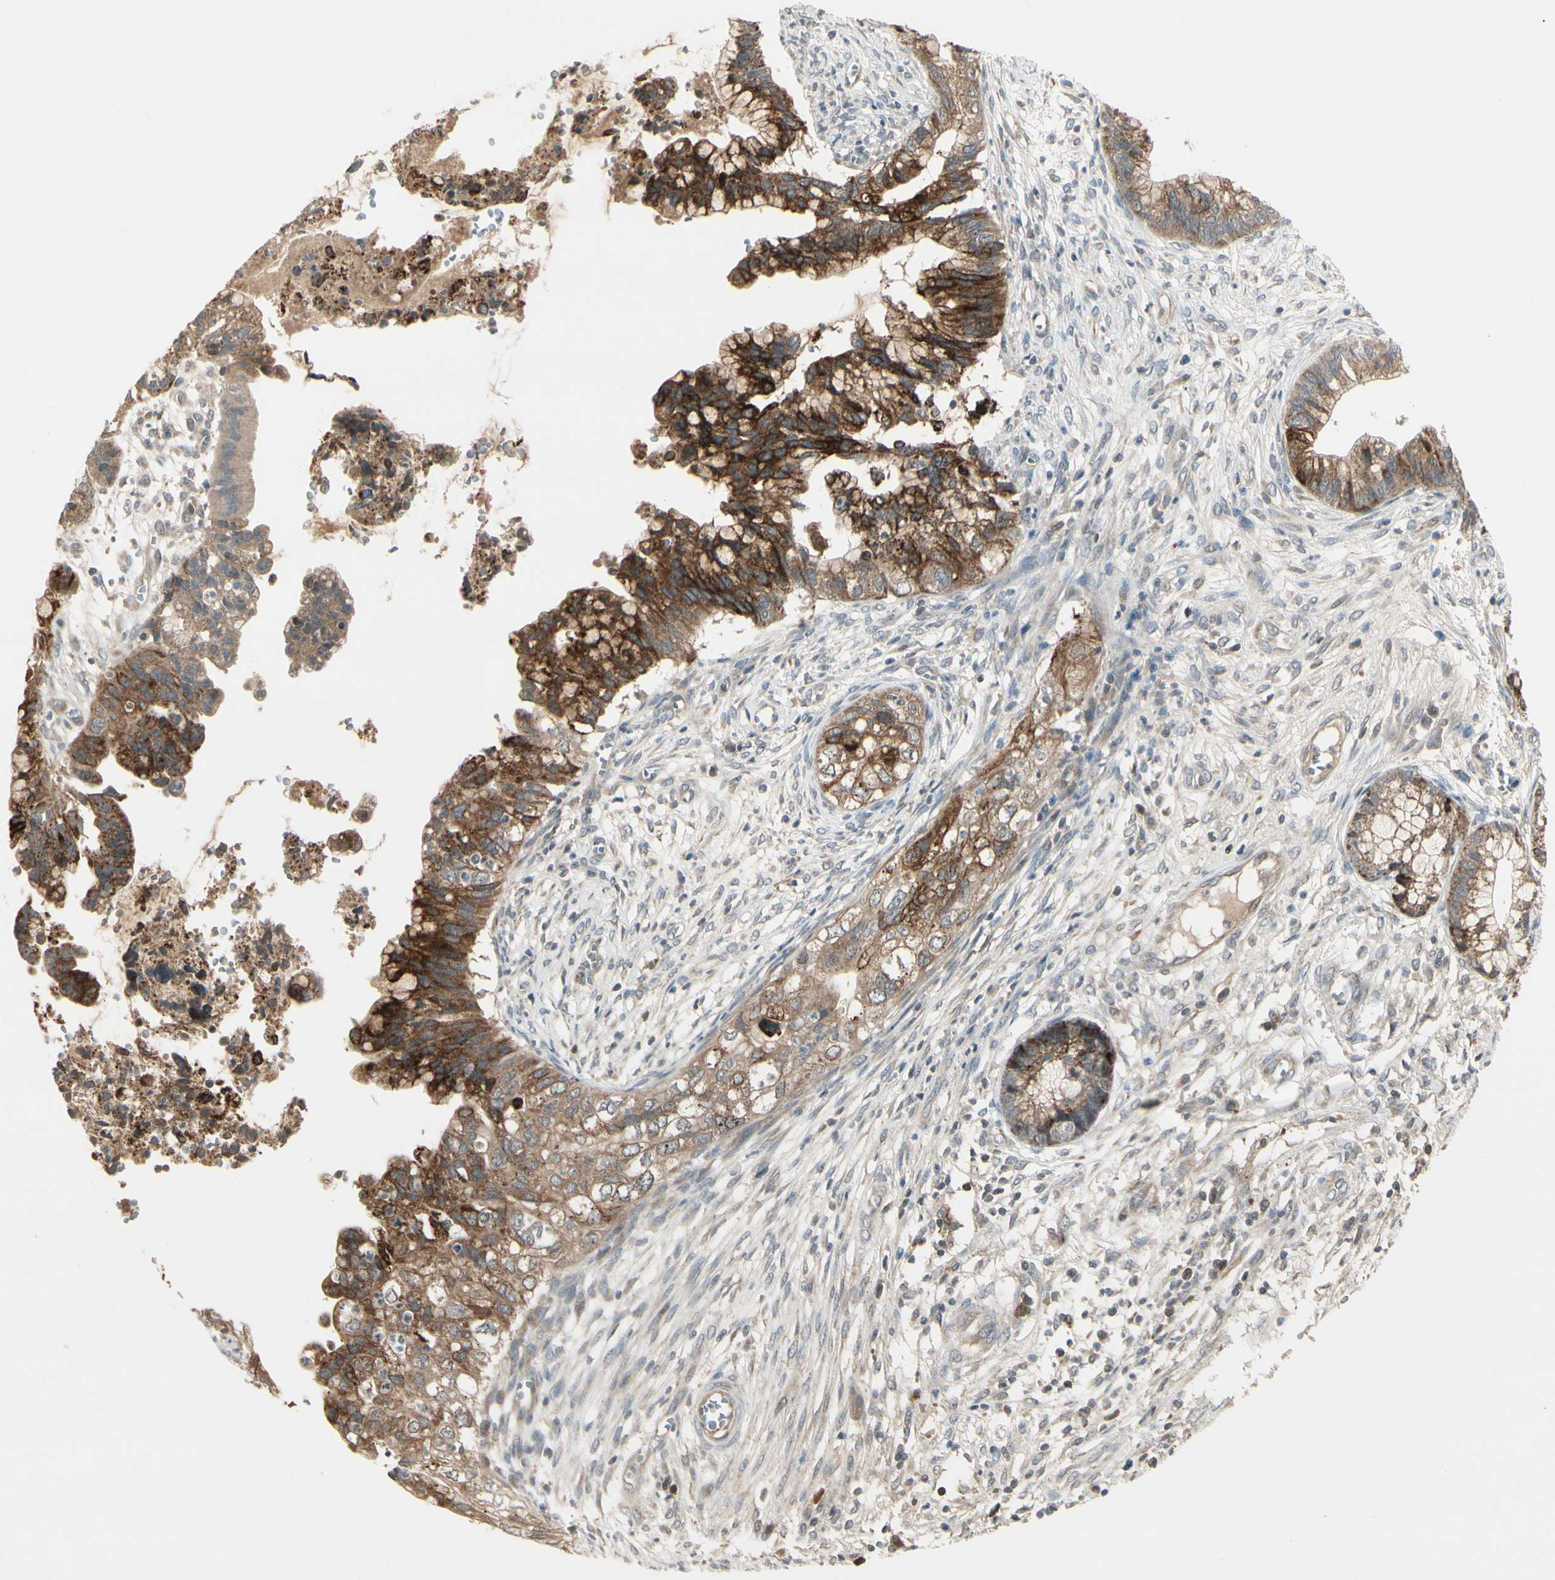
{"staining": {"intensity": "strong", "quantity": ">75%", "location": "cytoplasmic/membranous"}, "tissue": "cervical cancer", "cell_type": "Tumor cells", "image_type": "cancer", "snomed": [{"axis": "morphology", "description": "Adenocarcinoma, NOS"}, {"axis": "topography", "description": "Cervix"}], "caption": "DAB (3,3'-diaminobenzidine) immunohistochemical staining of cervical cancer shows strong cytoplasmic/membranous protein expression in approximately >75% of tumor cells.", "gene": "FHDC1", "patient": {"sex": "female", "age": 44}}